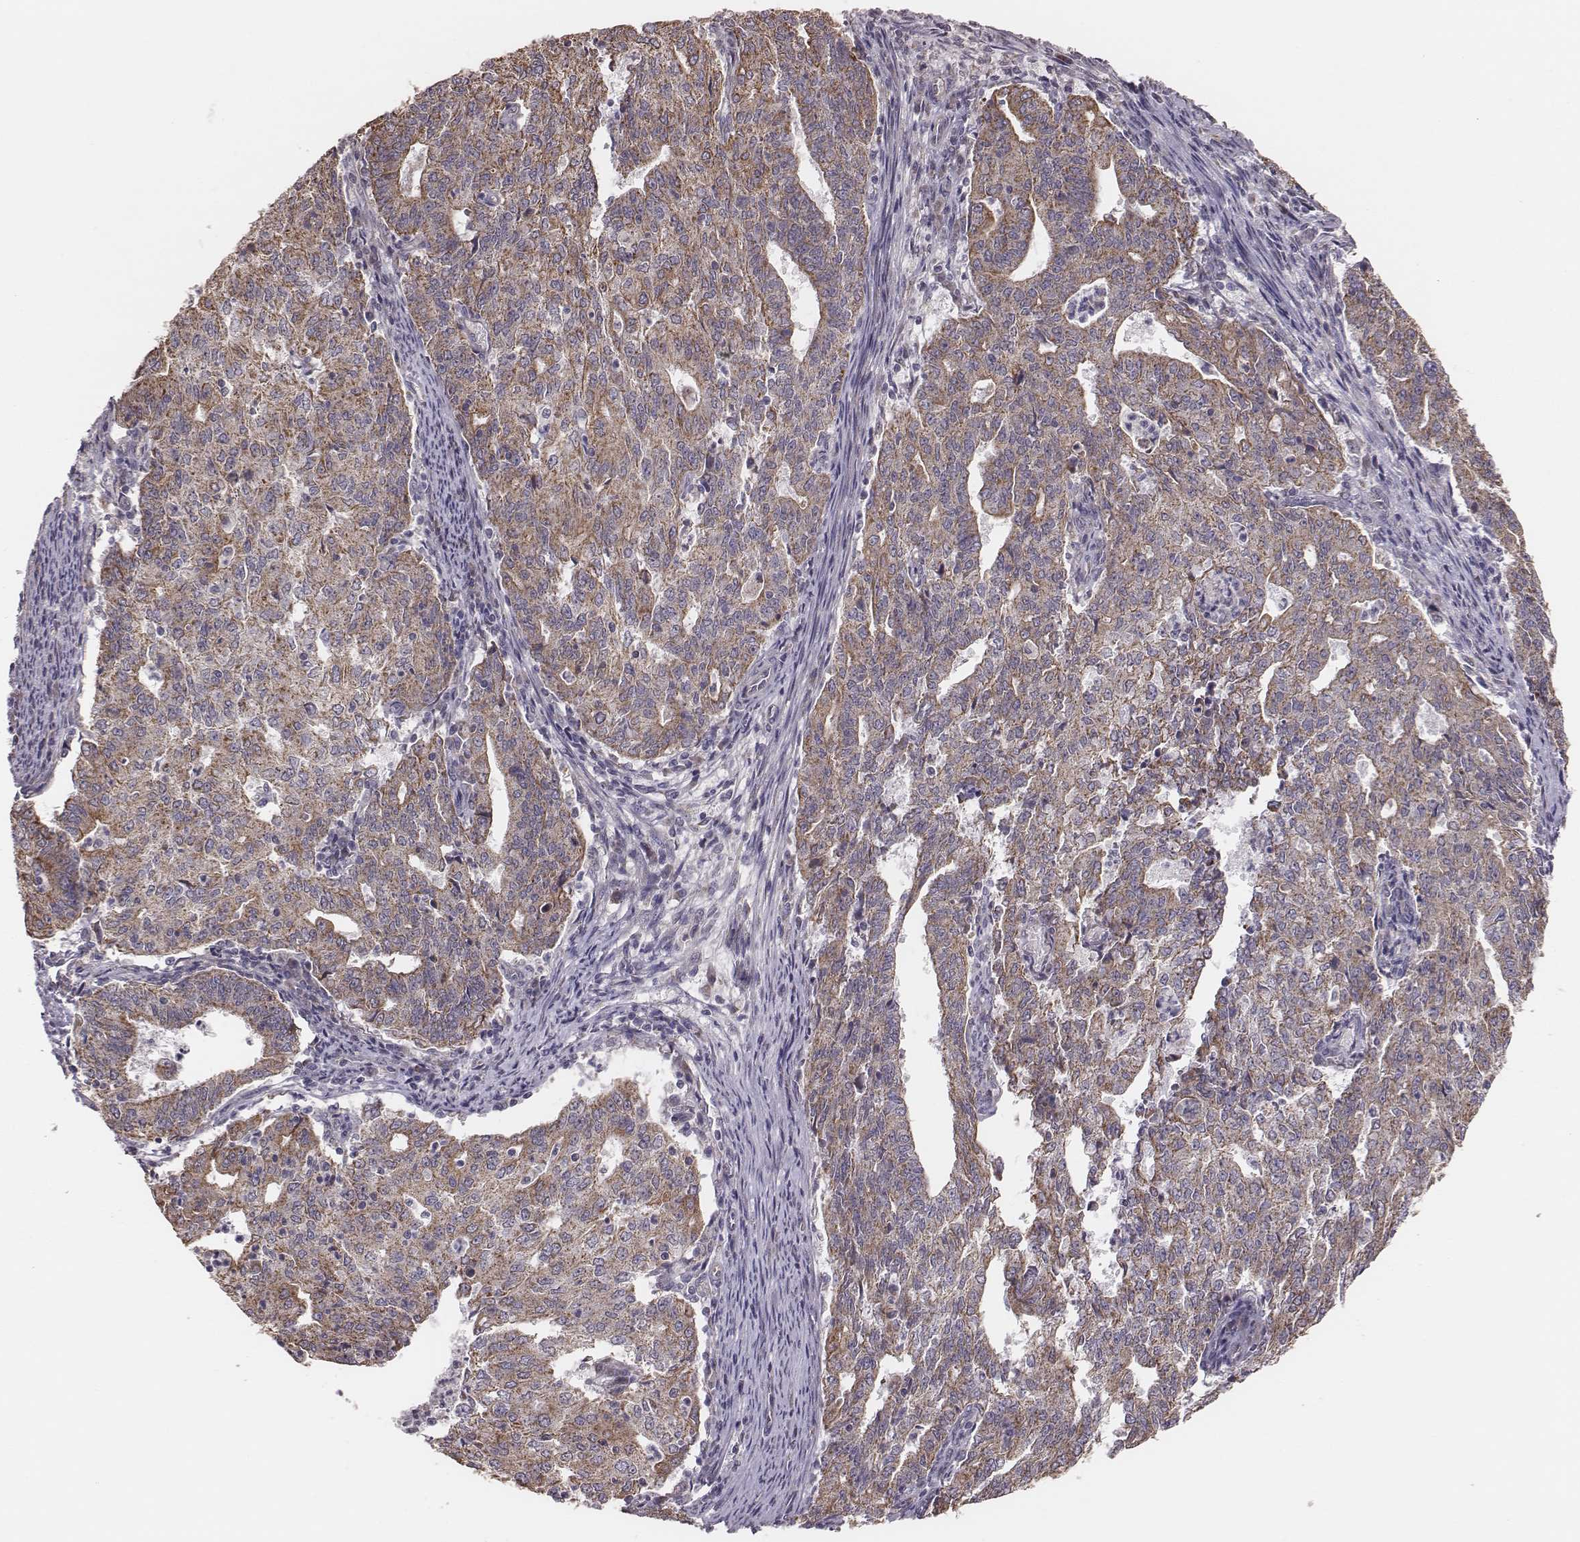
{"staining": {"intensity": "moderate", "quantity": ">75%", "location": "cytoplasmic/membranous"}, "tissue": "endometrial cancer", "cell_type": "Tumor cells", "image_type": "cancer", "snomed": [{"axis": "morphology", "description": "Adenocarcinoma, NOS"}, {"axis": "topography", "description": "Endometrium"}], "caption": "Brown immunohistochemical staining in endometrial cancer (adenocarcinoma) displays moderate cytoplasmic/membranous positivity in approximately >75% of tumor cells.", "gene": "HAVCR1", "patient": {"sex": "female", "age": 82}}